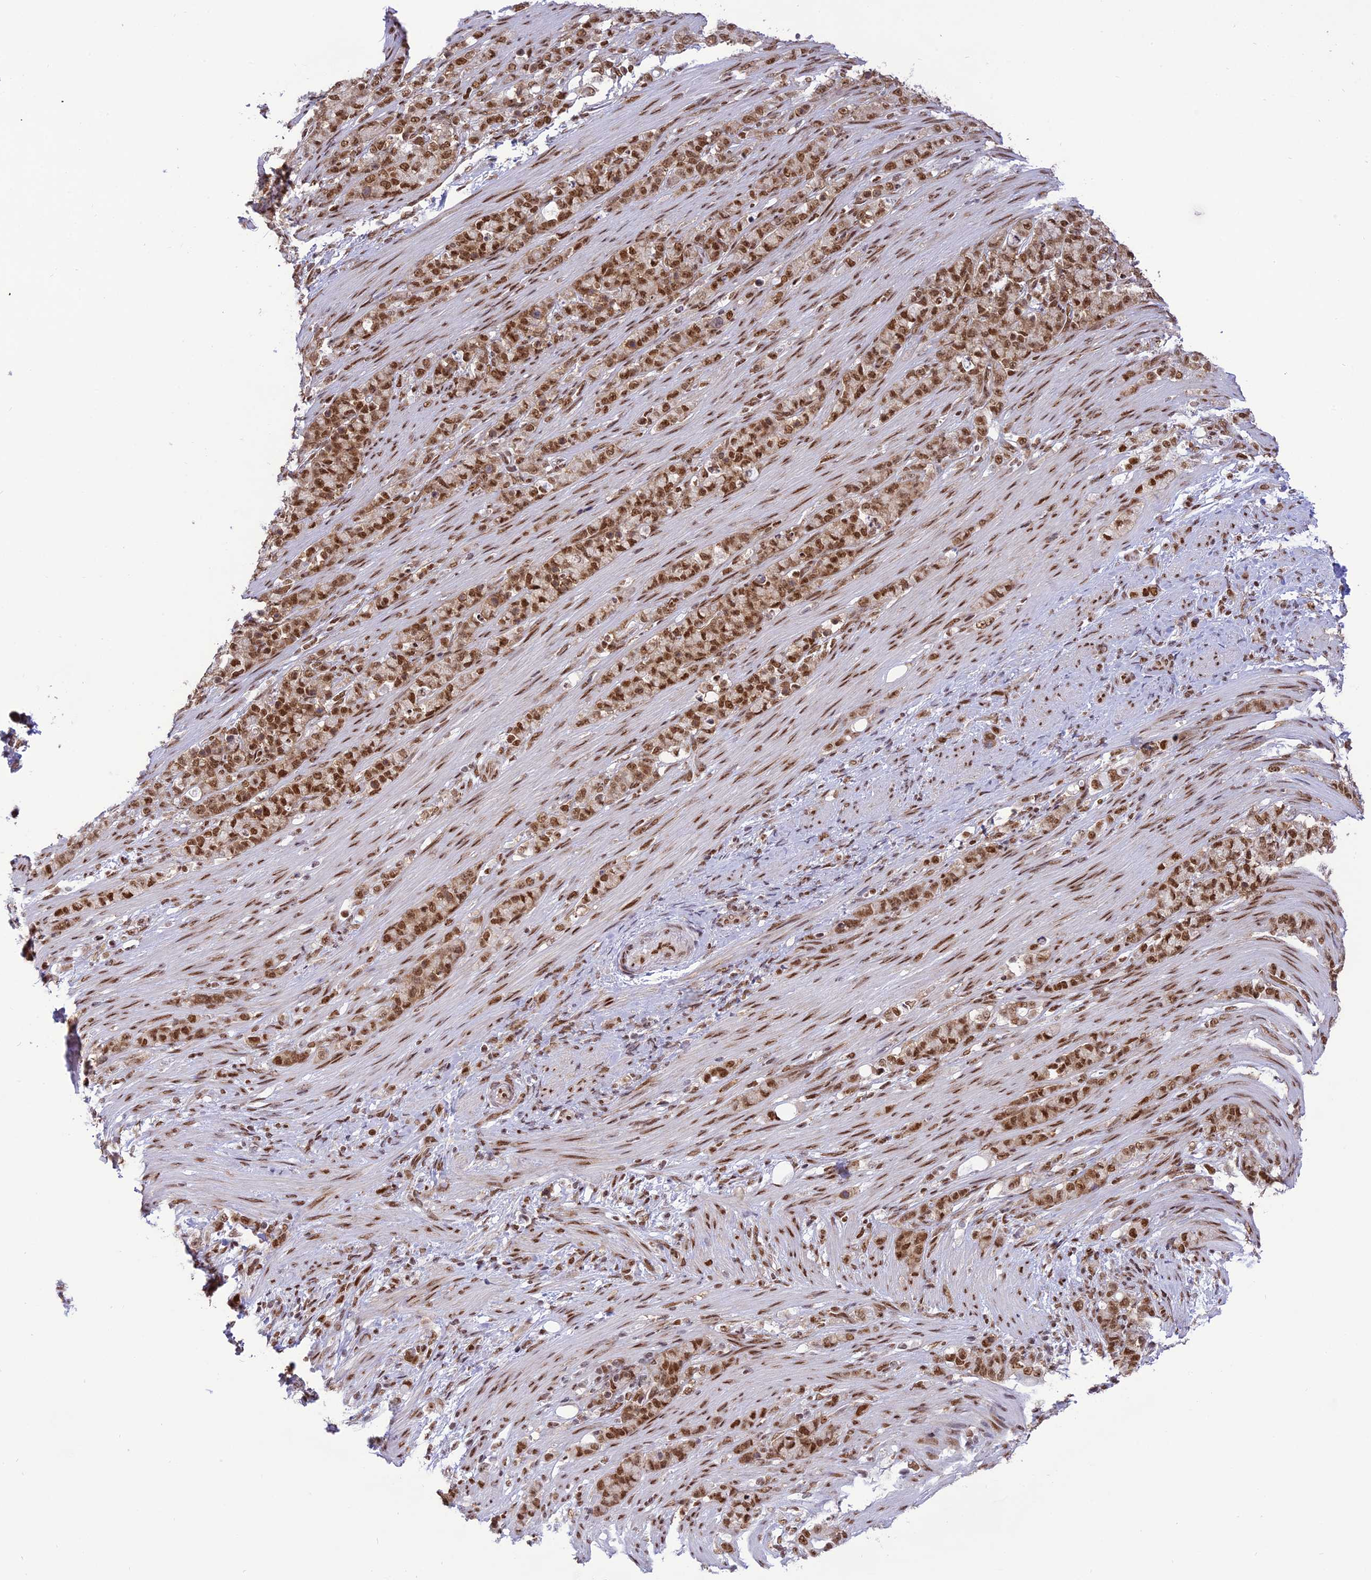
{"staining": {"intensity": "moderate", "quantity": ">75%", "location": "nuclear"}, "tissue": "stomach cancer", "cell_type": "Tumor cells", "image_type": "cancer", "snomed": [{"axis": "morphology", "description": "Adenocarcinoma, NOS"}, {"axis": "topography", "description": "Stomach"}], "caption": "Immunohistochemistry (IHC) micrograph of human stomach cancer stained for a protein (brown), which demonstrates medium levels of moderate nuclear positivity in about >75% of tumor cells.", "gene": "DDX1", "patient": {"sex": "female", "age": 79}}